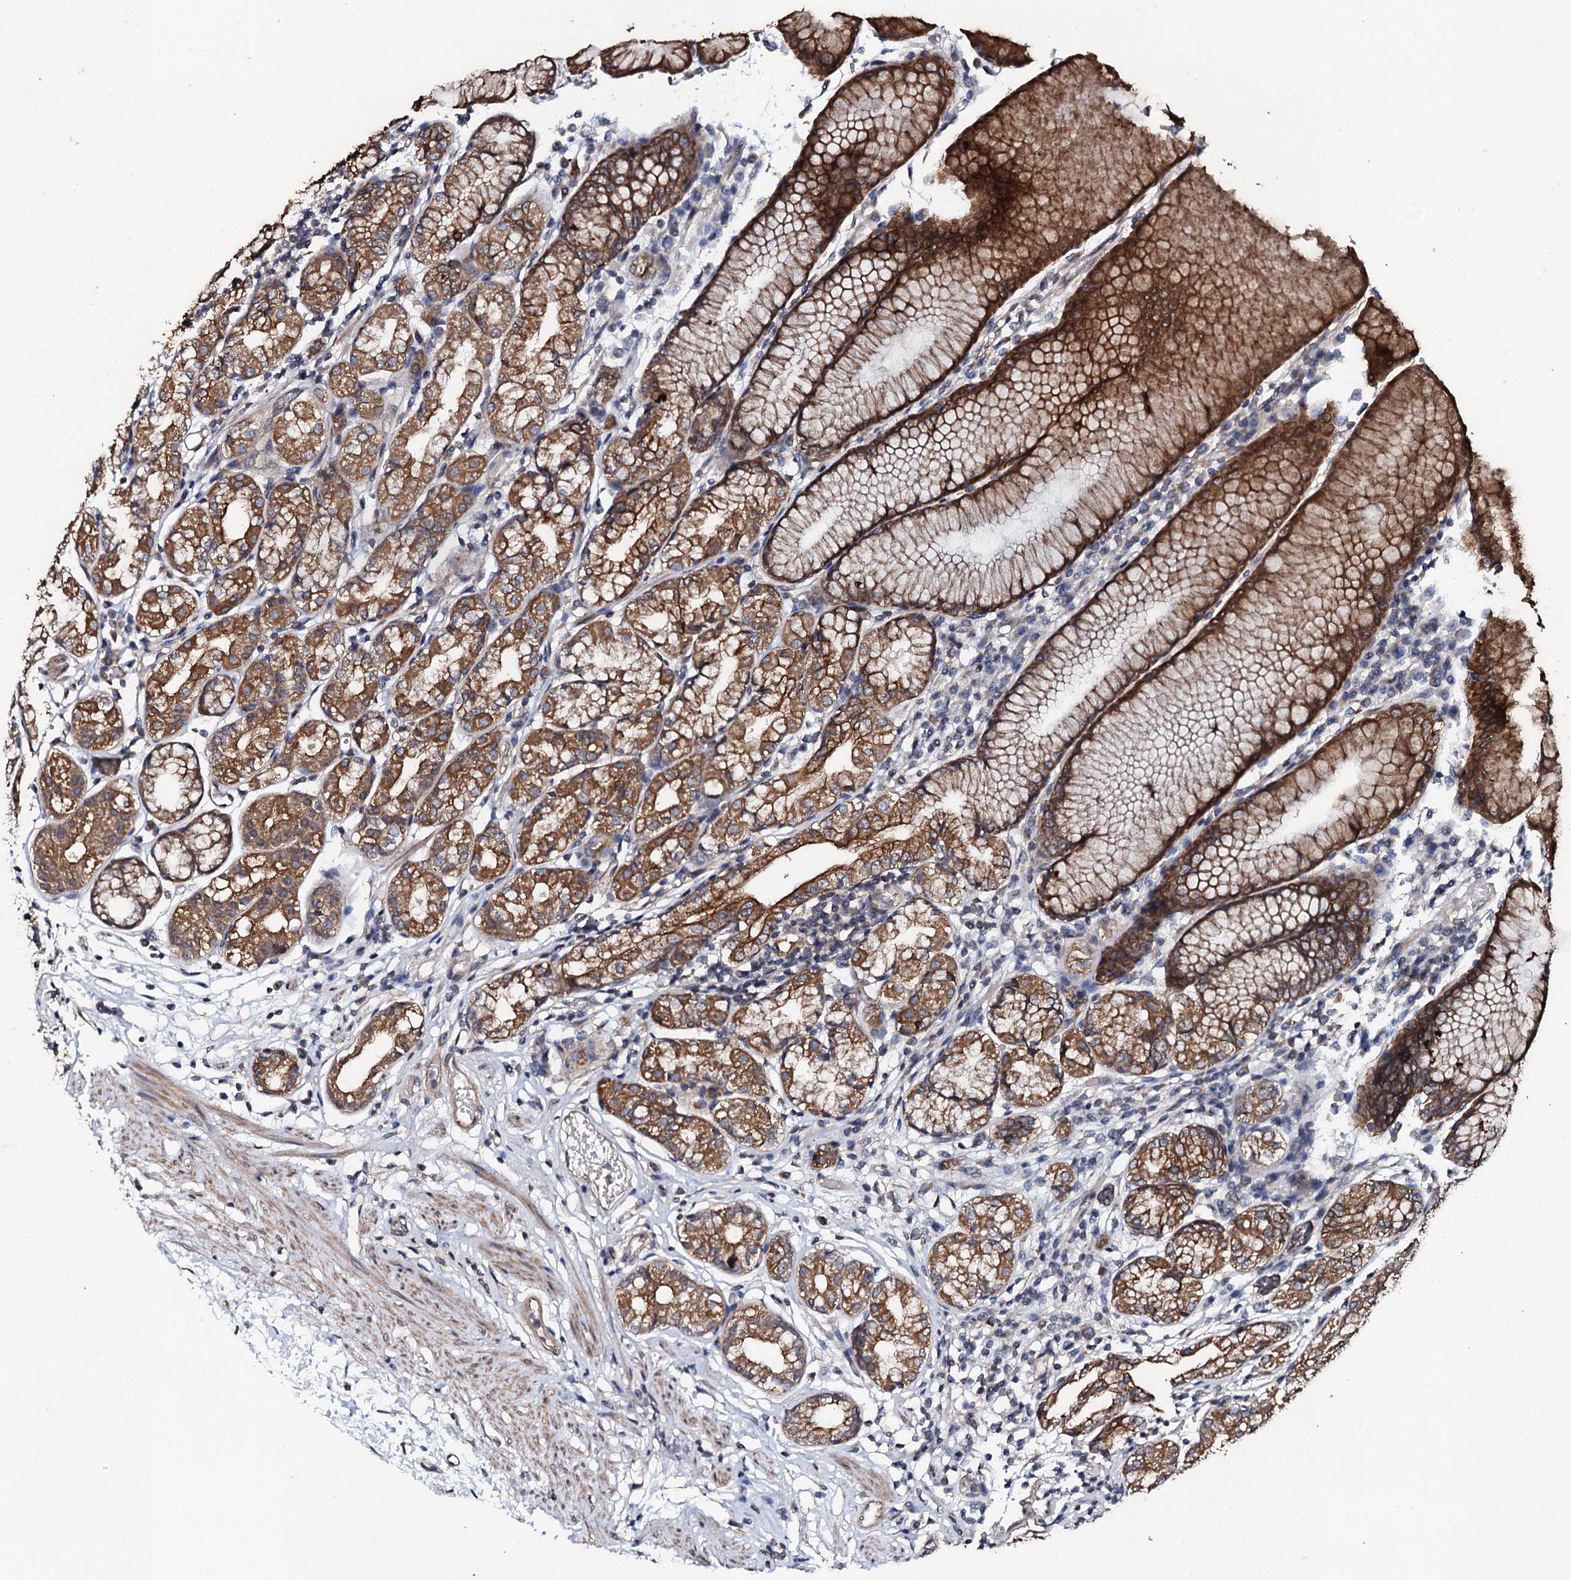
{"staining": {"intensity": "strong", "quantity": ">75%", "location": "cytoplasmic/membranous"}, "tissue": "stomach", "cell_type": "Glandular cells", "image_type": "normal", "snomed": [{"axis": "morphology", "description": "Normal tissue, NOS"}, {"axis": "topography", "description": "Stomach"}], "caption": "Strong cytoplasmic/membranous protein positivity is seen in about >75% of glandular cells in stomach.", "gene": "GLCE", "patient": {"sex": "female", "age": 57}}